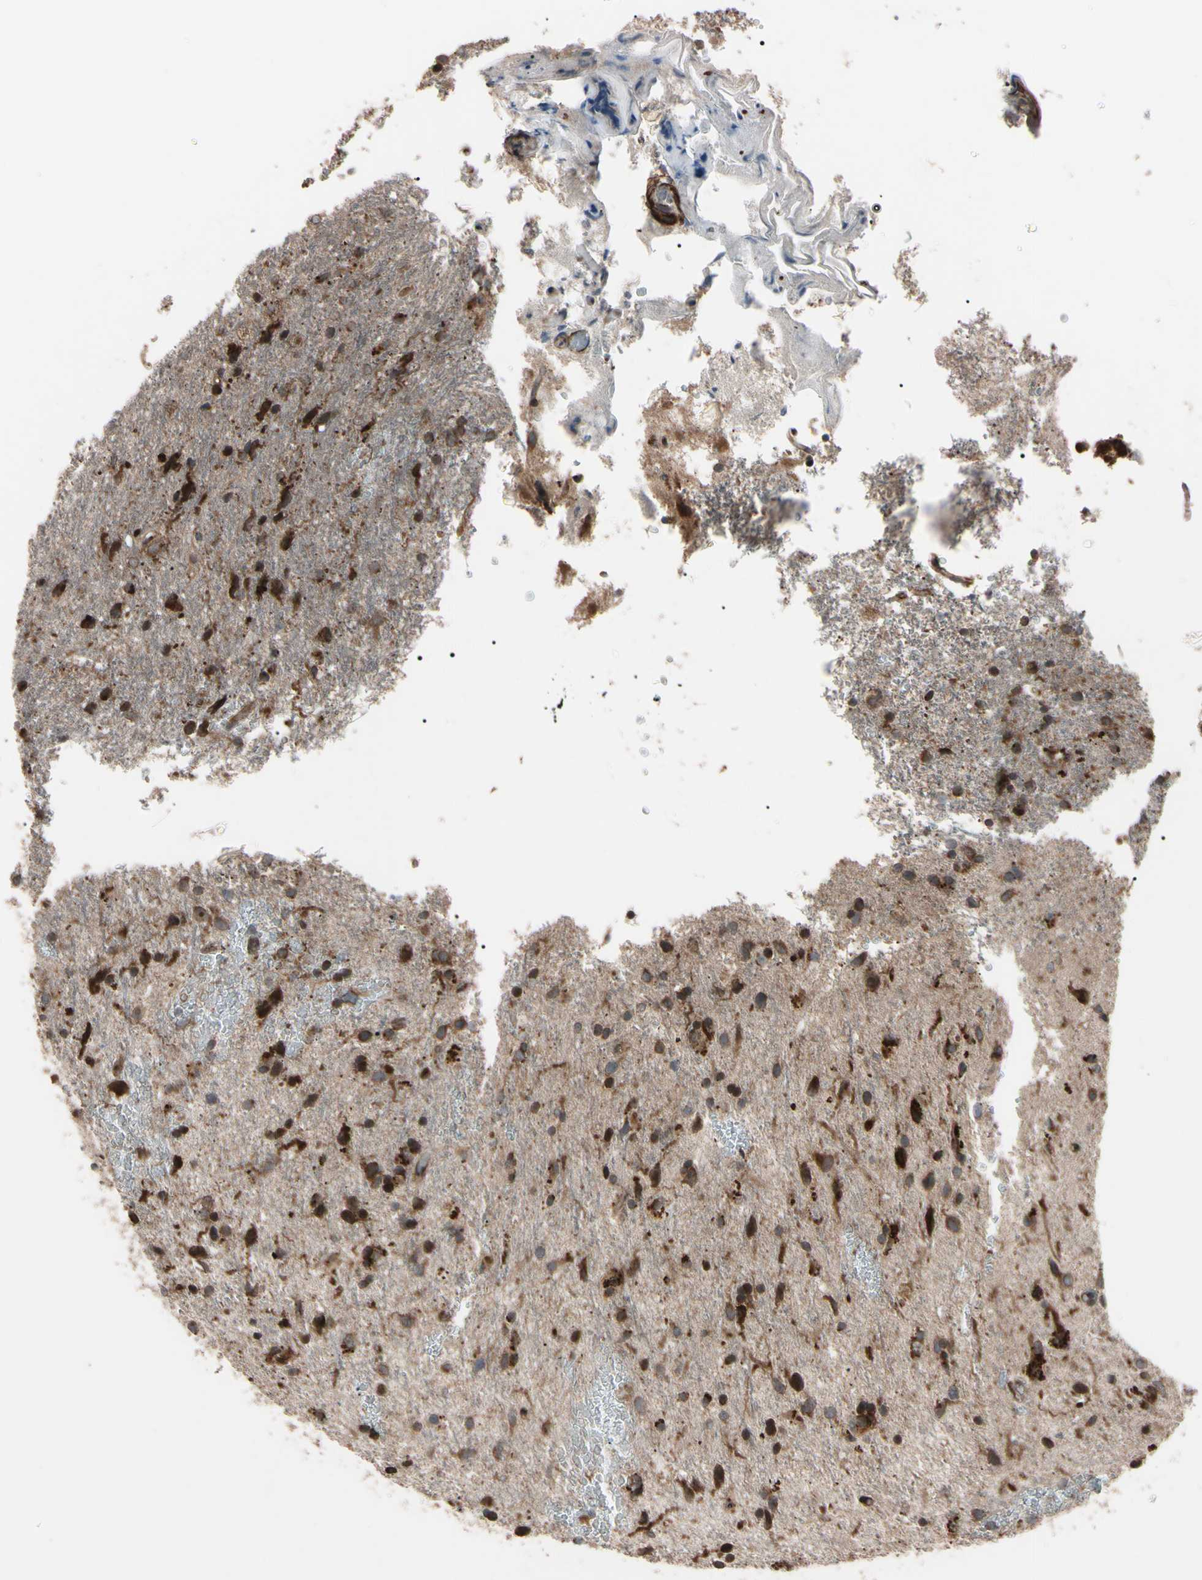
{"staining": {"intensity": "strong", "quantity": ">75%", "location": "cytoplasmic/membranous"}, "tissue": "glioma", "cell_type": "Tumor cells", "image_type": "cancer", "snomed": [{"axis": "morphology", "description": "Glioma, malignant, Low grade"}, {"axis": "topography", "description": "Brain"}], "caption": "Tumor cells display strong cytoplasmic/membranous staining in approximately >75% of cells in malignant low-grade glioma.", "gene": "GUCY1B1", "patient": {"sex": "male", "age": 77}}